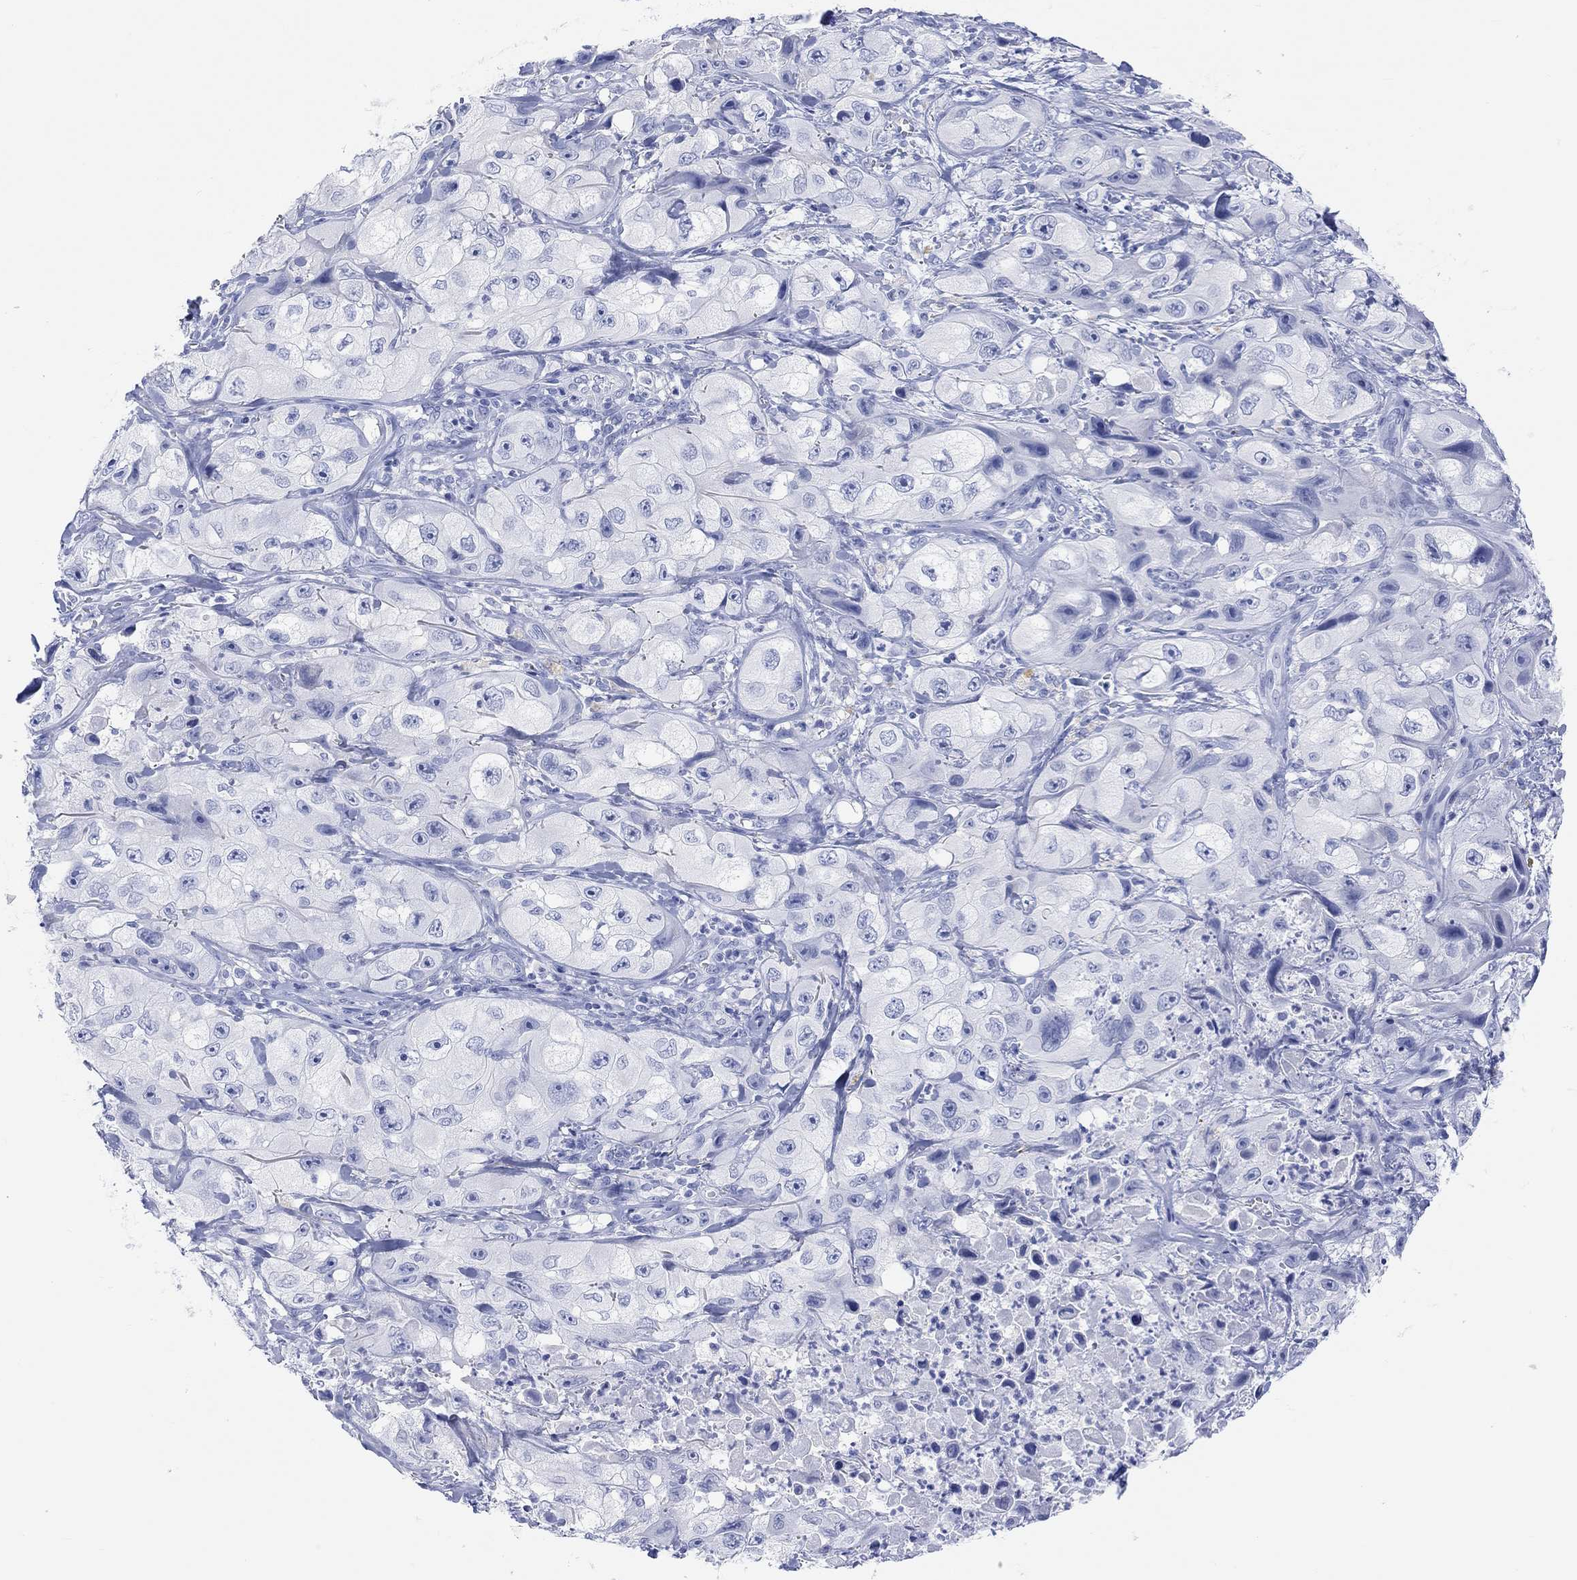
{"staining": {"intensity": "negative", "quantity": "none", "location": "none"}, "tissue": "skin cancer", "cell_type": "Tumor cells", "image_type": "cancer", "snomed": [{"axis": "morphology", "description": "Squamous cell carcinoma, NOS"}, {"axis": "topography", "description": "Skin"}, {"axis": "topography", "description": "Subcutis"}], "caption": "Protein analysis of skin cancer (squamous cell carcinoma) exhibits no significant expression in tumor cells. The staining is performed using DAB brown chromogen with nuclei counter-stained in using hematoxylin.", "gene": "XIRP2", "patient": {"sex": "male", "age": 73}}